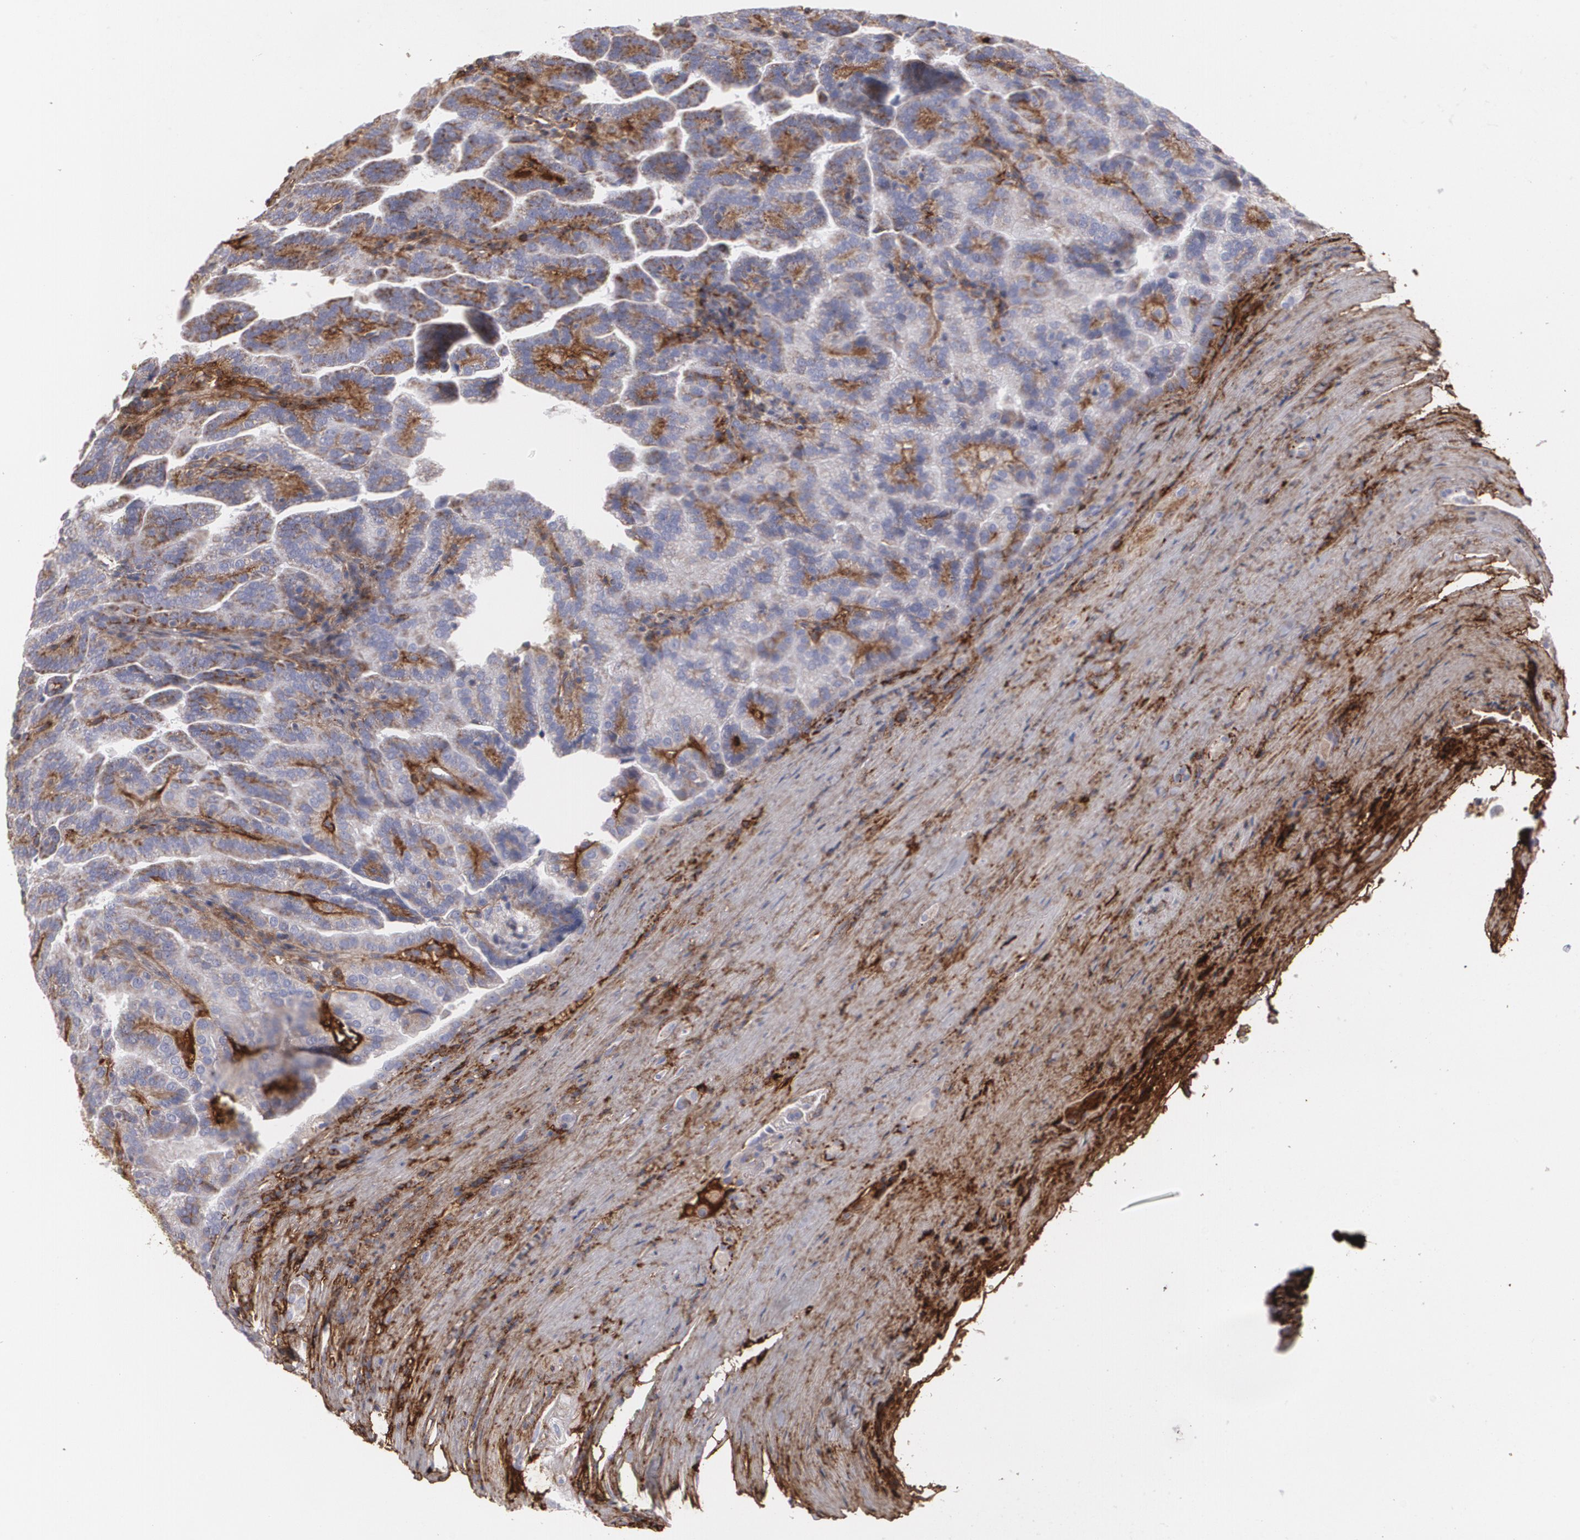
{"staining": {"intensity": "weak", "quantity": ">75%", "location": "cytoplasmic/membranous"}, "tissue": "renal cancer", "cell_type": "Tumor cells", "image_type": "cancer", "snomed": [{"axis": "morphology", "description": "Adenocarcinoma, NOS"}, {"axis": "topography", "description": "Kidney"}], "caption": "Adenocarcinoma (renal) stained for a protein demonstrates weak cytoplasmic/membranous positivity in tumor cells.", "gene": "FBLN1", "patient": {"sex": "male", "age": 57}}